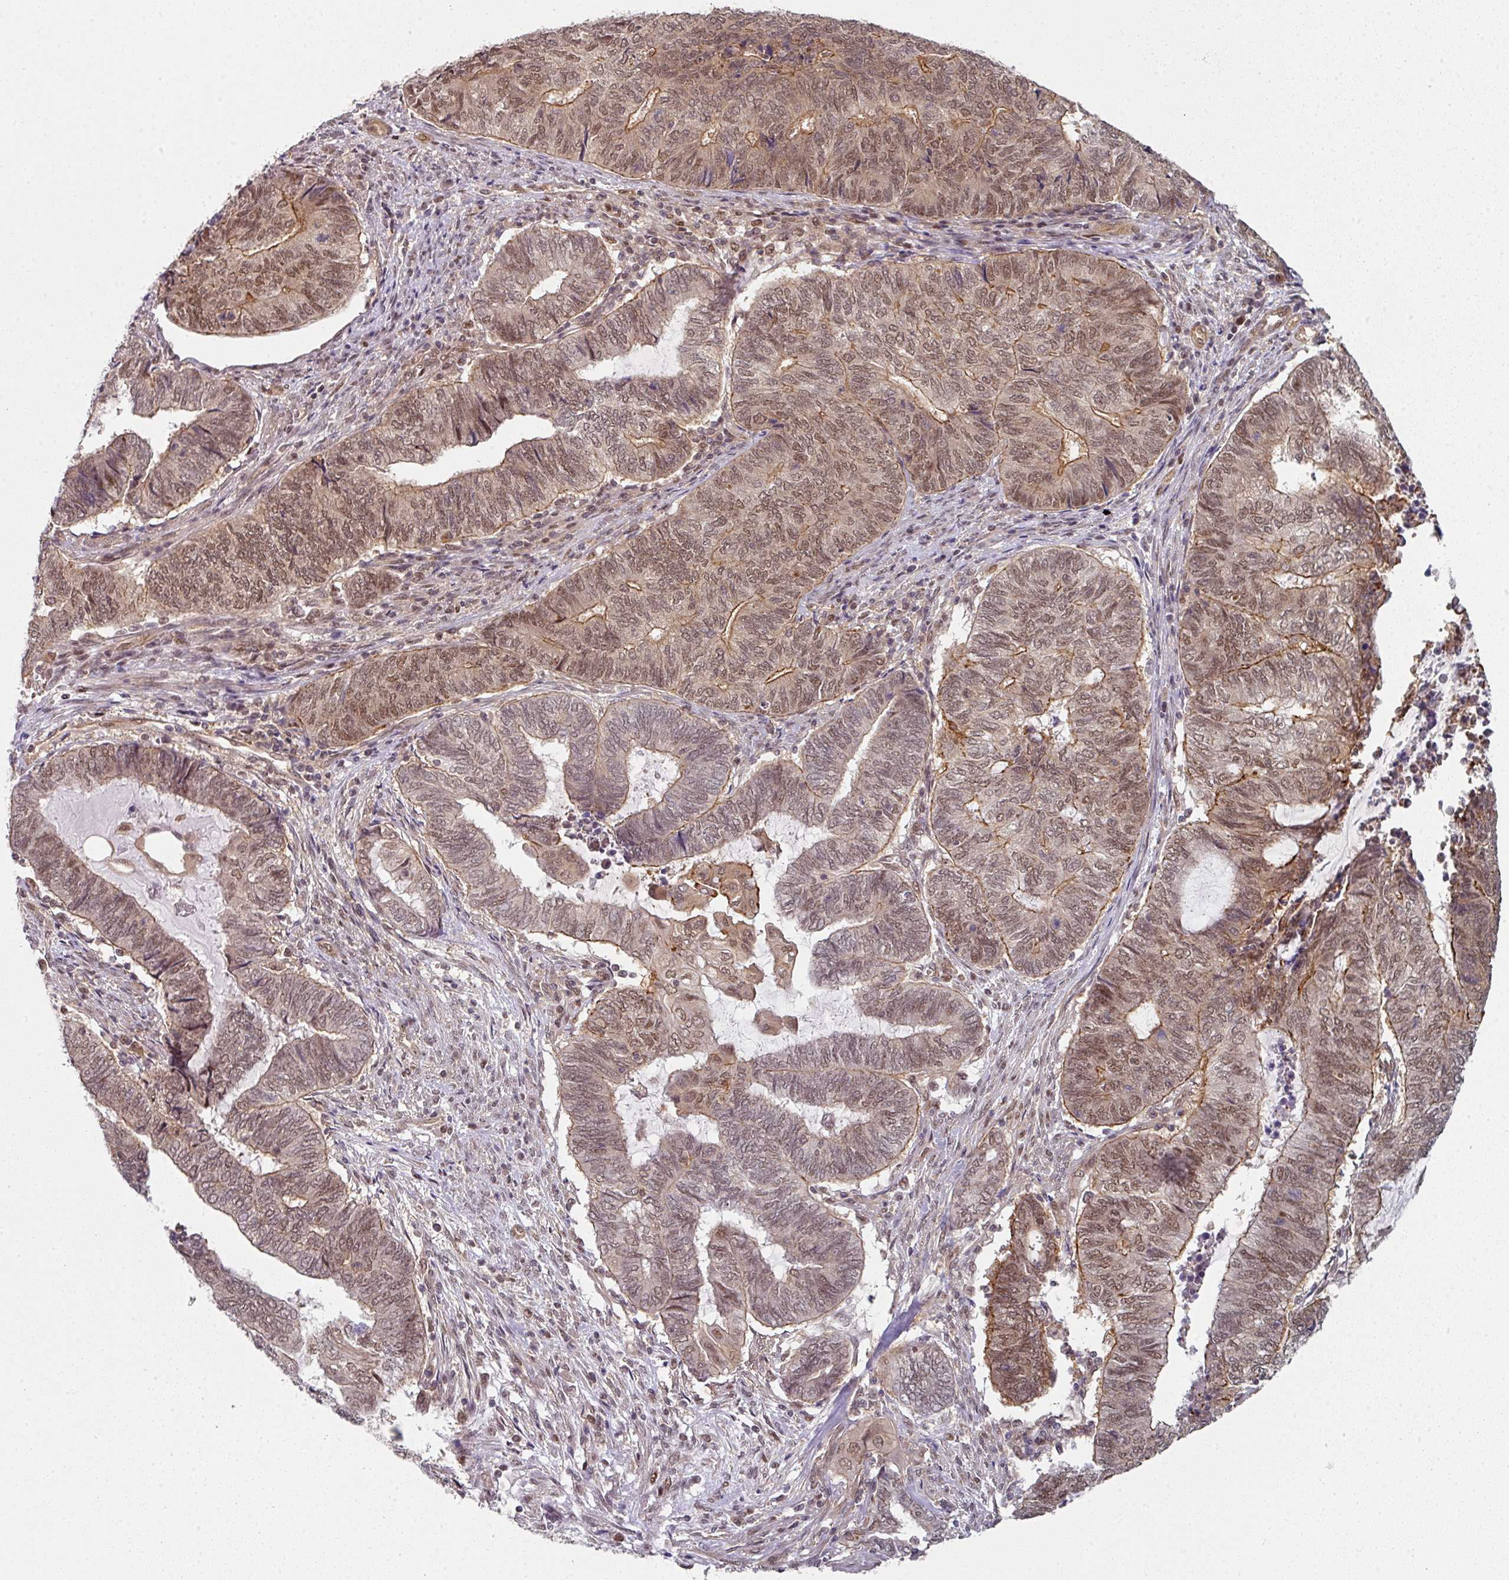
{"staining": {"intensity": "moderate", "quantity": ">75%", "location": "cytoplasmic/membranous,nuclear"}, "tissue": "endometrial cancer", "cell_type": "Tumor cells", "image_type": "cancer", "snomed": [{"axis": "morphology", "description": "Adenocarcinoma, NOS"}, {"axis": "topography", "description": "Uterus"}, {"axis": "topography", "description": "Endometrium"}], "caption": "About >75% of tumor cells in human endometrial adenocarcinoma reveal moderate cytoplasmic/membranous and nuclear protein positivity as visualized by brown immunohistochemical staining.", "gene": "PSME3IP1", "patient": {"sex": "female", "age": 70}}